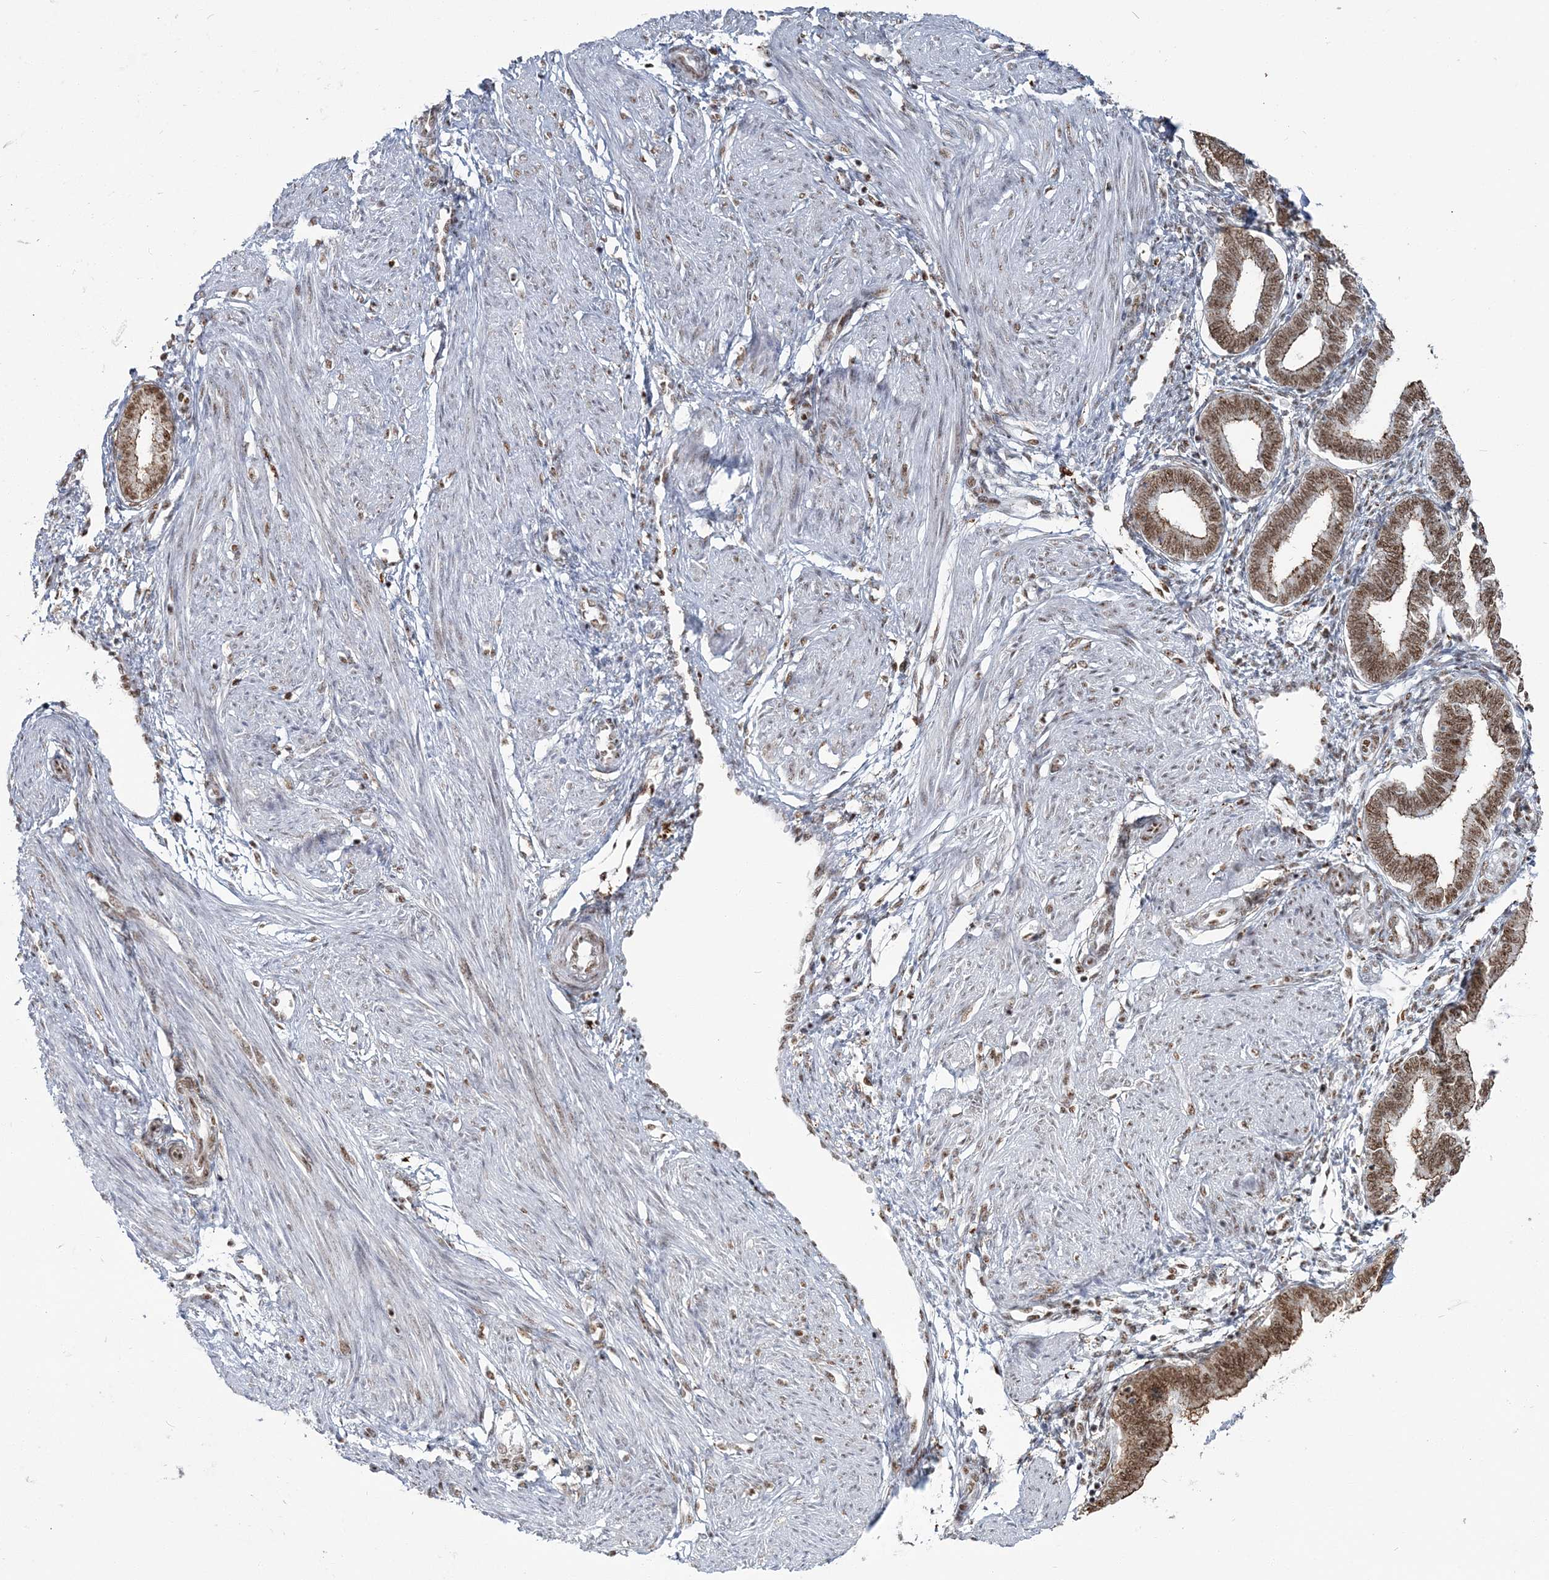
{"staining": {"intensity": "moderate", "quantity": "<25%", "location": "nuclear"}, "tissue": "endometrium", "cell_type": "Cells in endometrial stroma", "image_type": "normal", "snomed": [{"axis": "morphology", "description": "Normal tissue, NOS"}, {"axis": "topography", "description": "Endometrium"}], "caption": "Immunohistochemical staining of unremarkable human endometrium shows moderate nuclear protein expression in approximately <25% of cells in endometrial stroma. (DAB = brown stain, brightfield microscopy at high magnification).", "gene": "DDX46", "patient": {"sex": "female", "age": 53}}